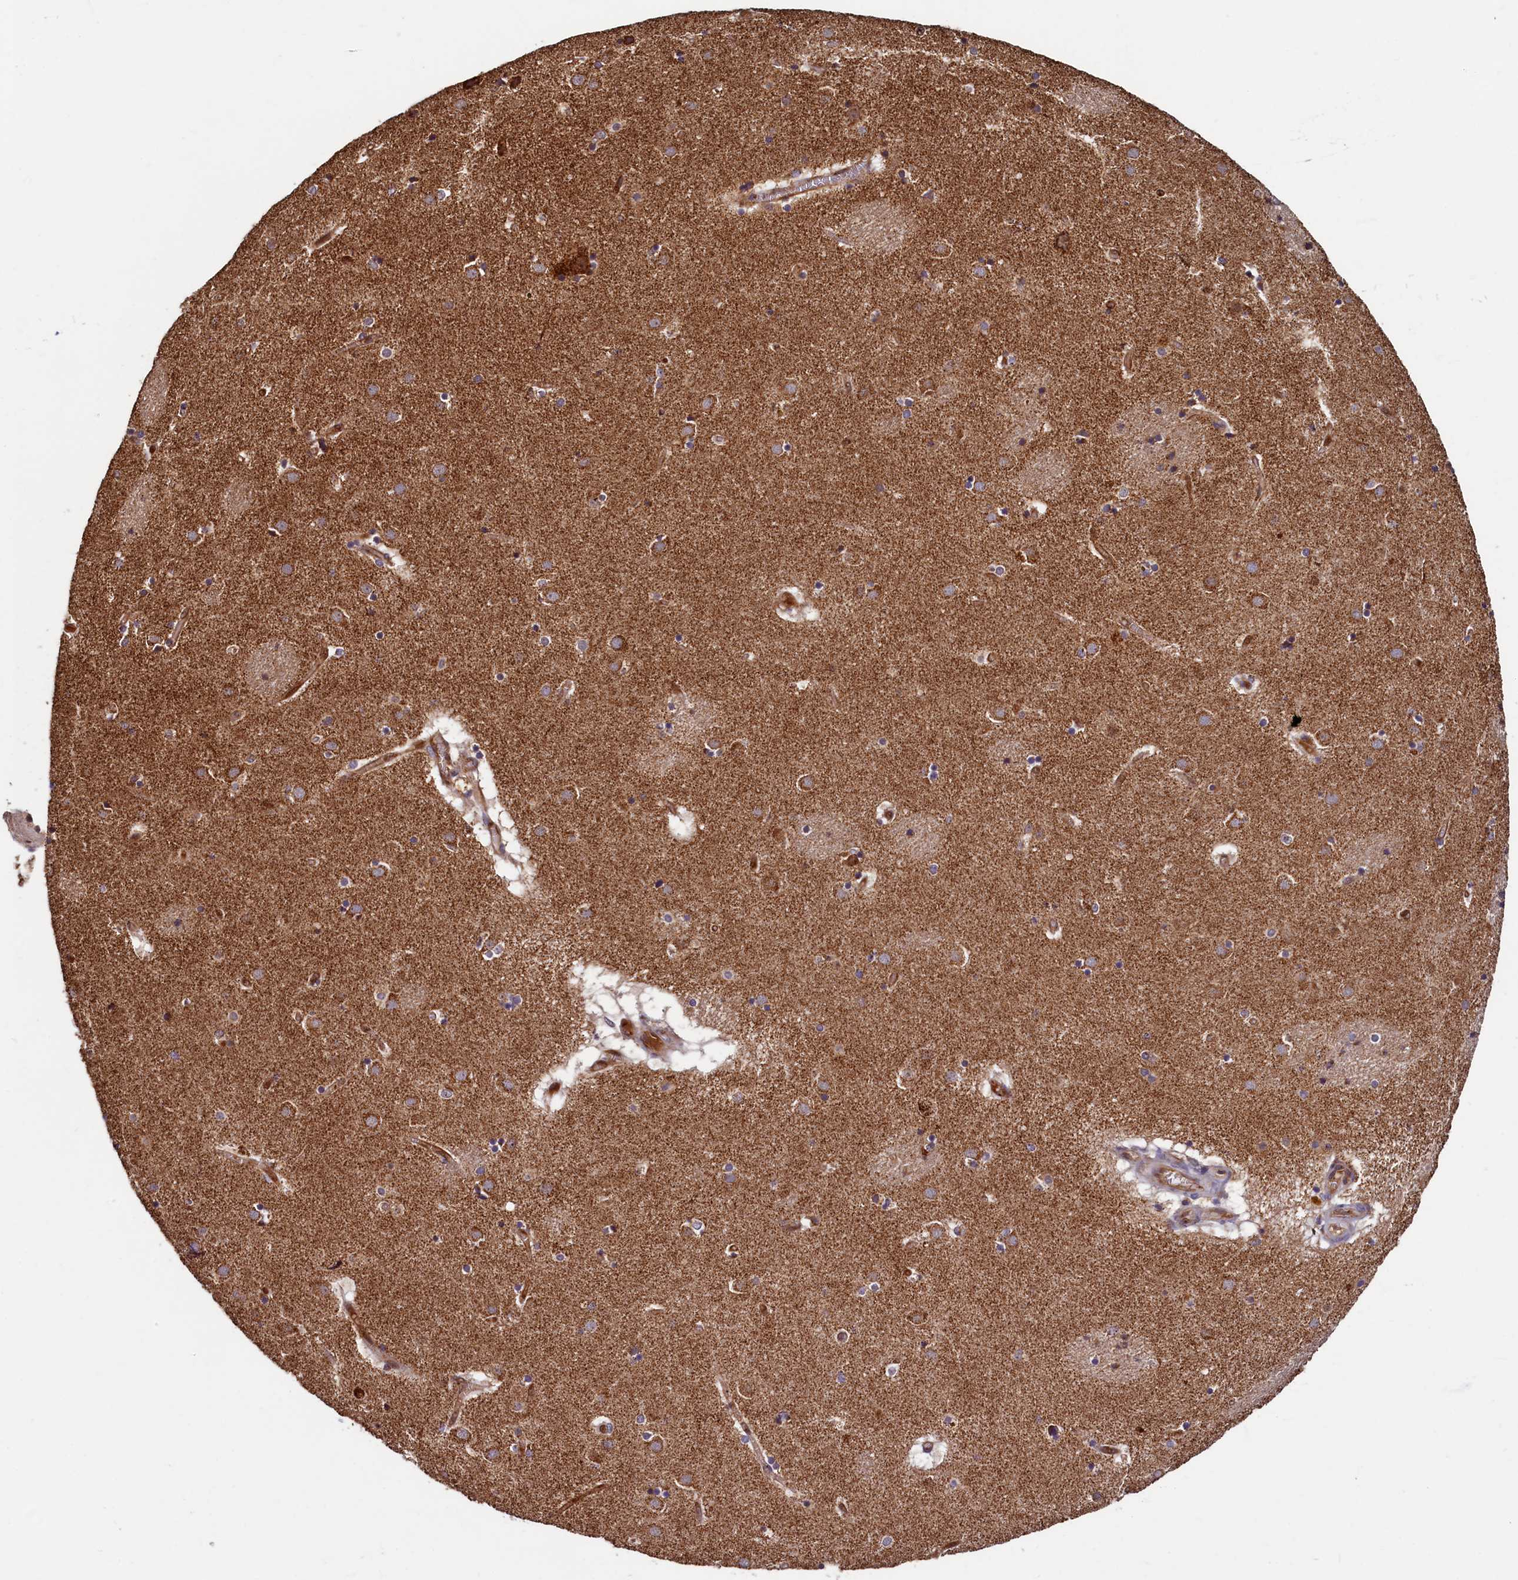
{"staining": {"intensity": "moderate", "quantity": "<25%", "location": "cytoplasmic/membranous"}, "tissue": "caudate", "cell_type": "Glial cells", "image_type": "normal", "snomed": [{"axis": "morphology", "description": "Normal tissue, NOS"}, {"axis": "topography", "description": "Lateral ventricle wall"}], "caption": "Brown immunohistochemical staining in benign caudate demonstrates moderate cytoplasmic/membranous positivity in about <25% of glial cells. (DAB (3,3'-diaminobenzidine) IHC, brown staining for protein, blue staining for nuclei).", "gene": "NCKAP5L", "patient": {"sex": "male", "age": 70}}